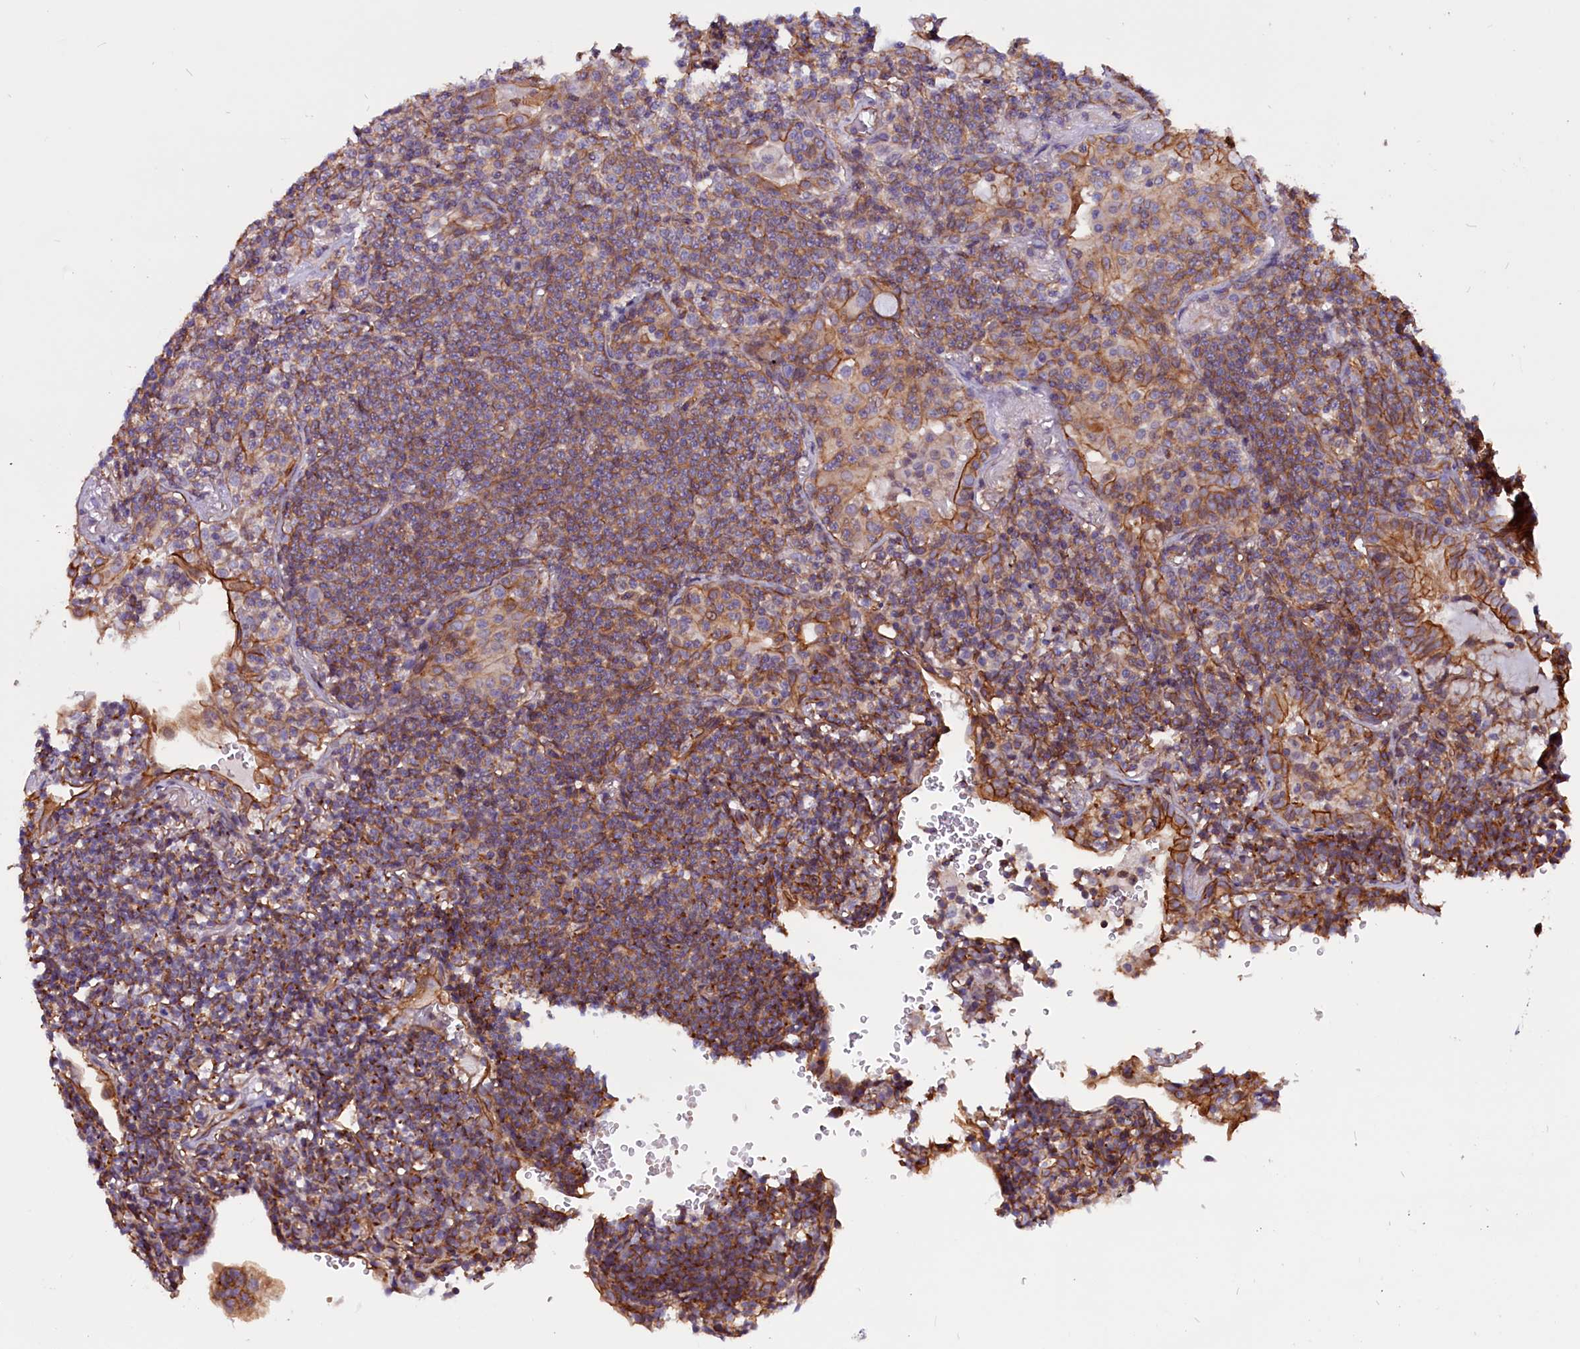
{"staining": {"intensity": "moderate", "quantity": "25%-75%", "location": "cytoplasmic/membranous"}, "tissue": "lymphoma", "cell_type": "Tumor cells", "image_type": "cancer", "snomed": [{"axis": "morphology", "description": "Malignant lymphoma, non-Hodgkin's type, Low grade"}, {"axis": "topography", "description": "Lung"}], "caption": "Immunohistochemical staining of lymphoma exhibits medium levels of moderate cytoplasmic/membranous positivity in approximately 25%-75% of tumor cells. Using DAB (brown) and hematoxylin (blue) stains, captured at high magnification using brightfield microscopy.", "gene": "ZNF749", "patient": {"sex": "female", "age": 71}}